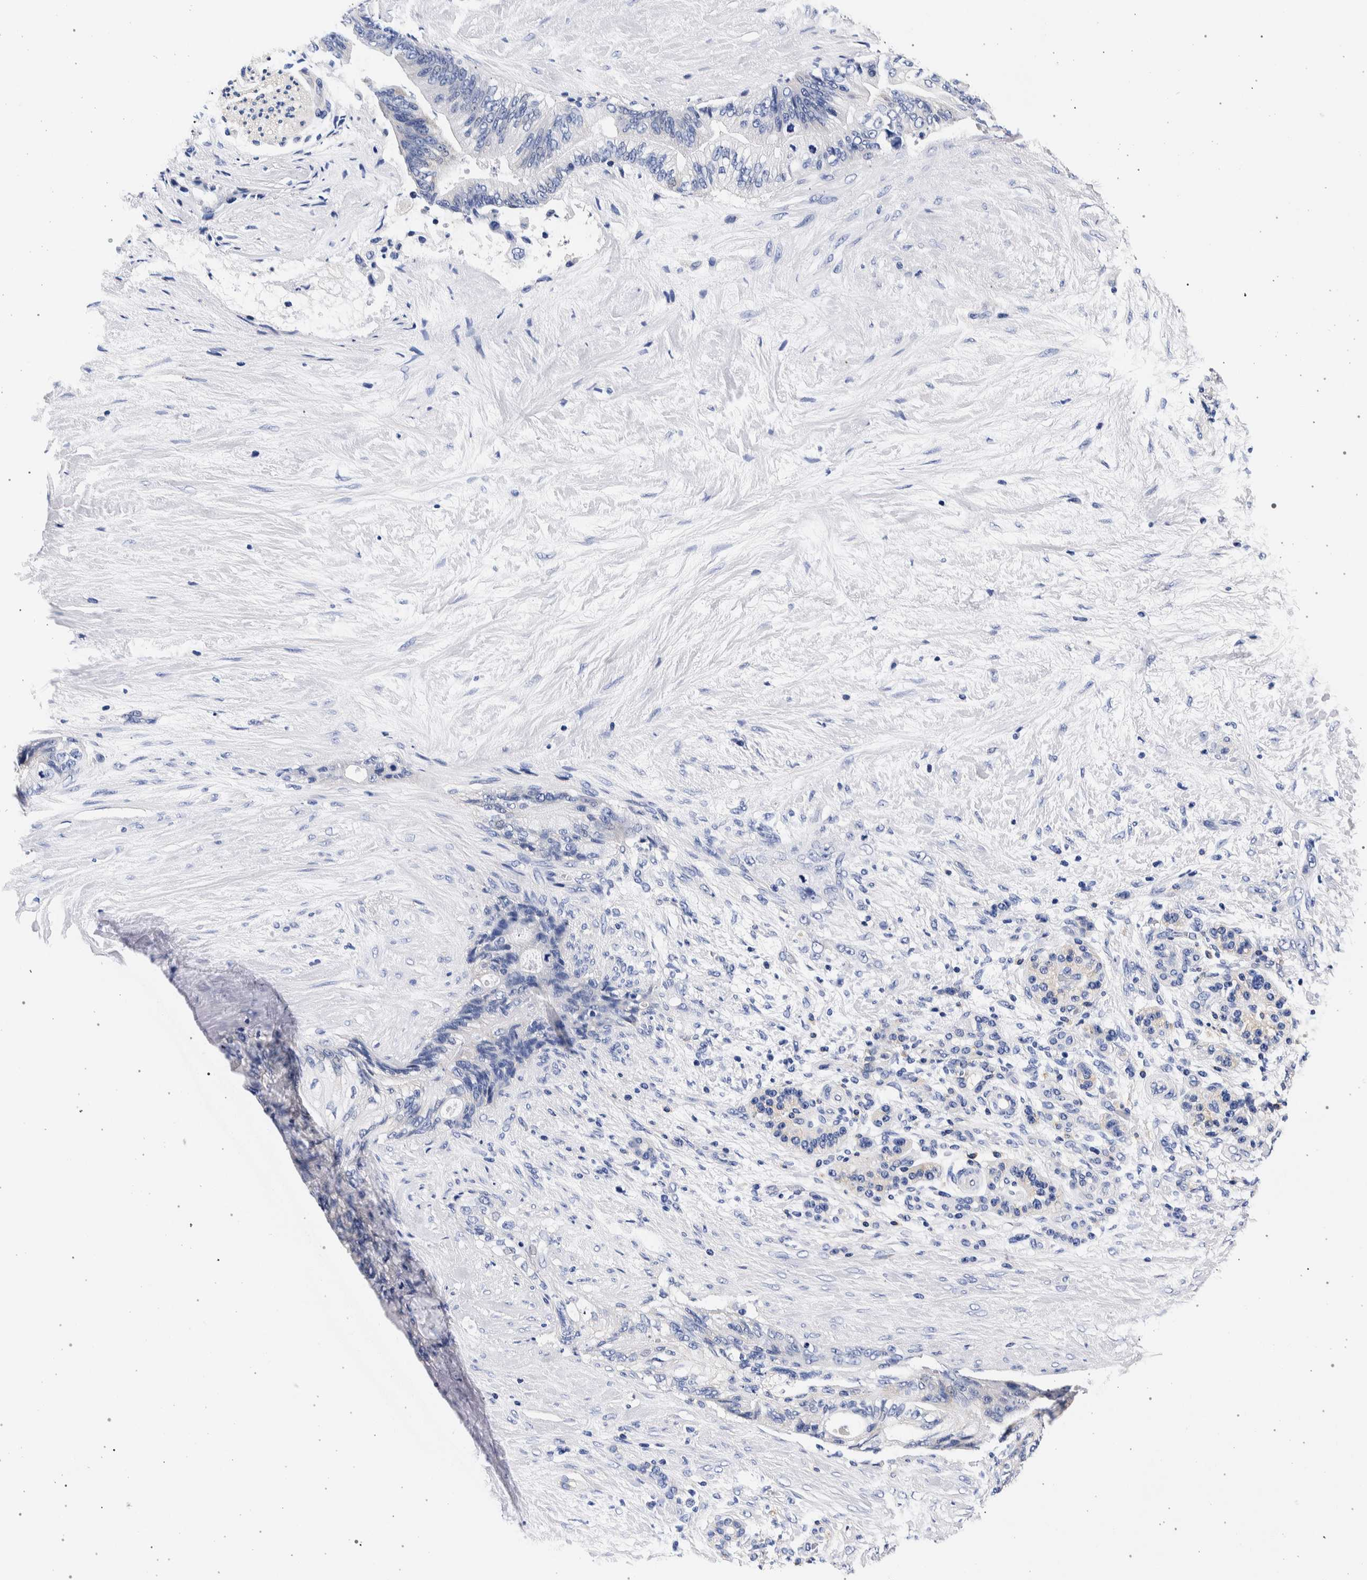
{"staining": {"intensity": "negative", "quantity": "none", "location": "none"}, "tissue": "pancreatic cancer", "cell_type": "Tumor cells", "image_type": "cancer", "snomed": [{"axis": "morphology", "description": "Adenocarcinoma, NOS"}, {"axis": "topography", "description": "Pancreas"}], "caption": "Tumor cells show no significant expression in adenocarcinoma (pancreatic).", "gene": "NIBAN2", "patient": {"sex": "male", "age": 59}}